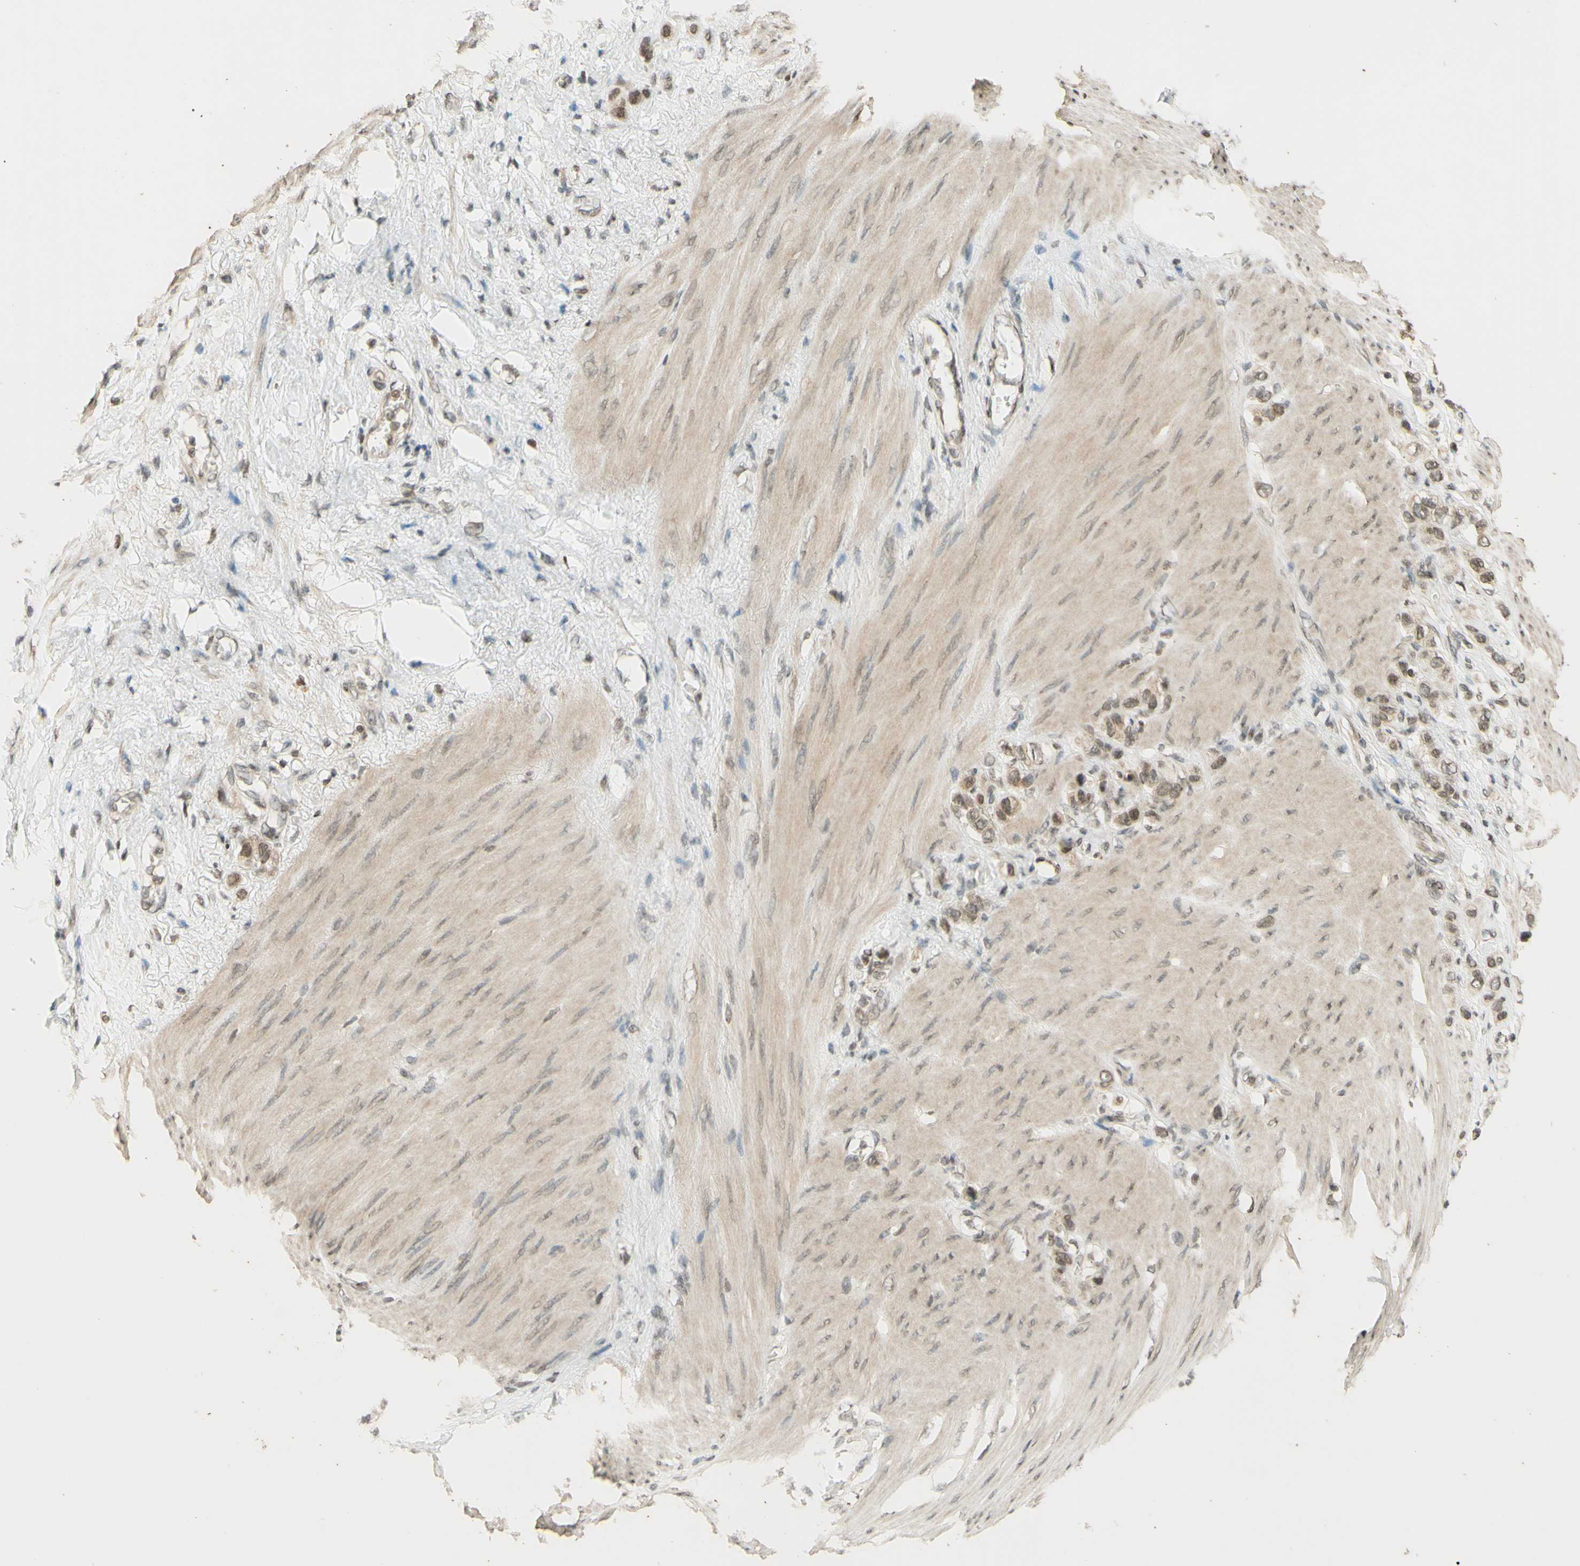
{"staining": {"intensity": "weak", "quantity": ">75%", "location": "cytoplasmic/membranous,nuclear"}, "tissue": "stomach cancer", "cell_type": "Tumor cells", "image_type": "cancer", "snomed": [{"axis": "morphology", "description": "Adenocarcinoma, NOS"}, {"axis": "morphology", "description": "Adenocarcinoma, High grade"}, {"axis": "topography", "description": "Stomach, upper"}, {"axis": "topography", "description": "Stomach, lower"}], "caption": "Immunohistochemical staining of human stomach cancer reveals low levels of weak cytoplasmic/membranous and nuclear protein positivity in about >75% of tumor cells.", "gene": "SMARCB1", "patient": {"sex": "female", "age": 65}}